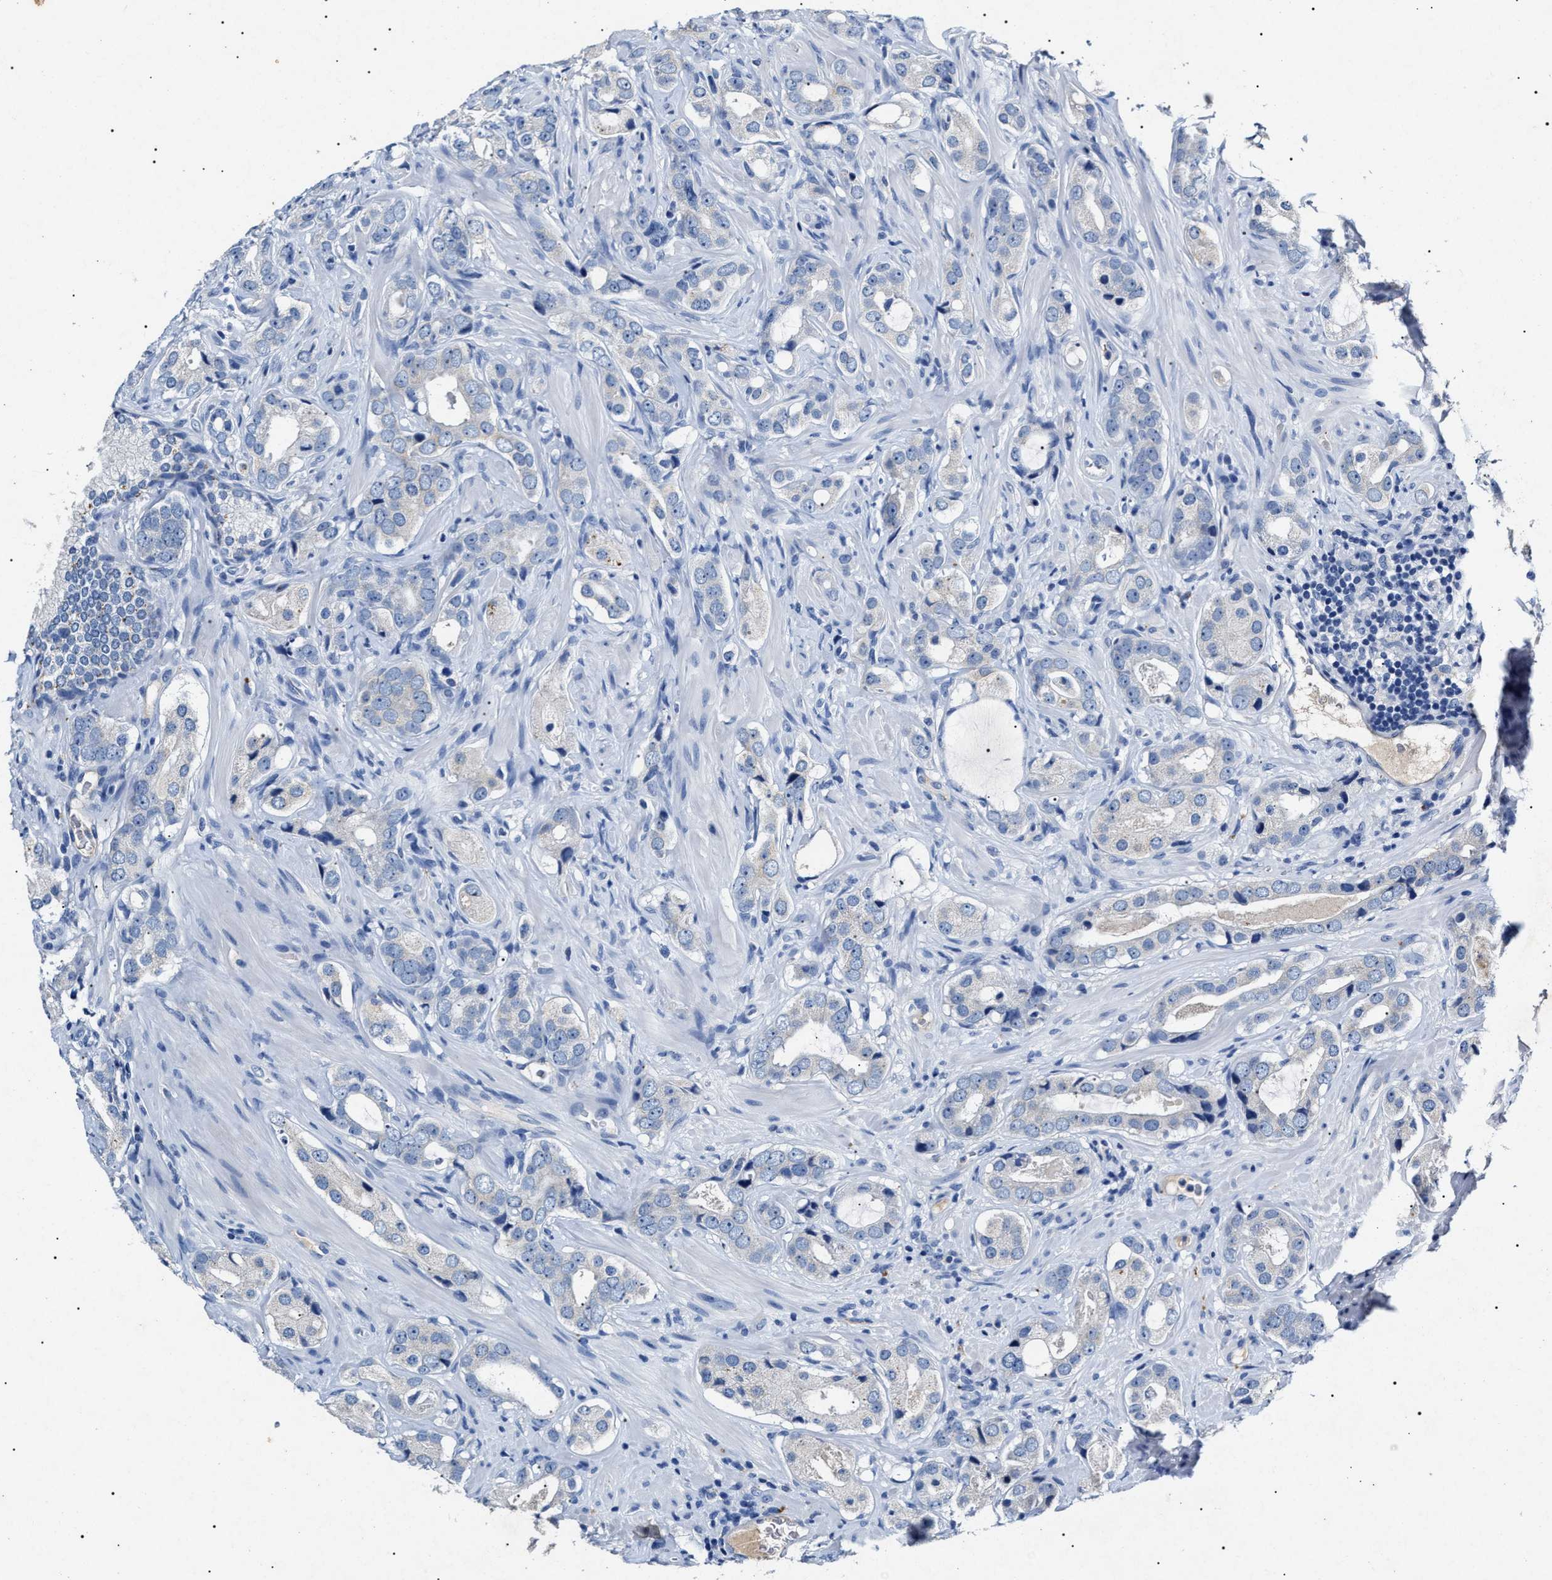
{"staining": {"intensity": "negative", "quantity": "none", "location": "none"}, "tissue": "prostate cancer", "cell_type": "Tumor cells", "image_type": "cancer", "snomed": [{"axis": "morphology", "description": "Adenocarcinoma, High grade"}, {"axis": "topography", "description": "Prostate"}], "caption": "Immunohistochemical staining of human prostate cancer shows no significant staining in tumor cells.", "gene": "LRRC8E", "patient": {"sex": "male", "age": 63}}